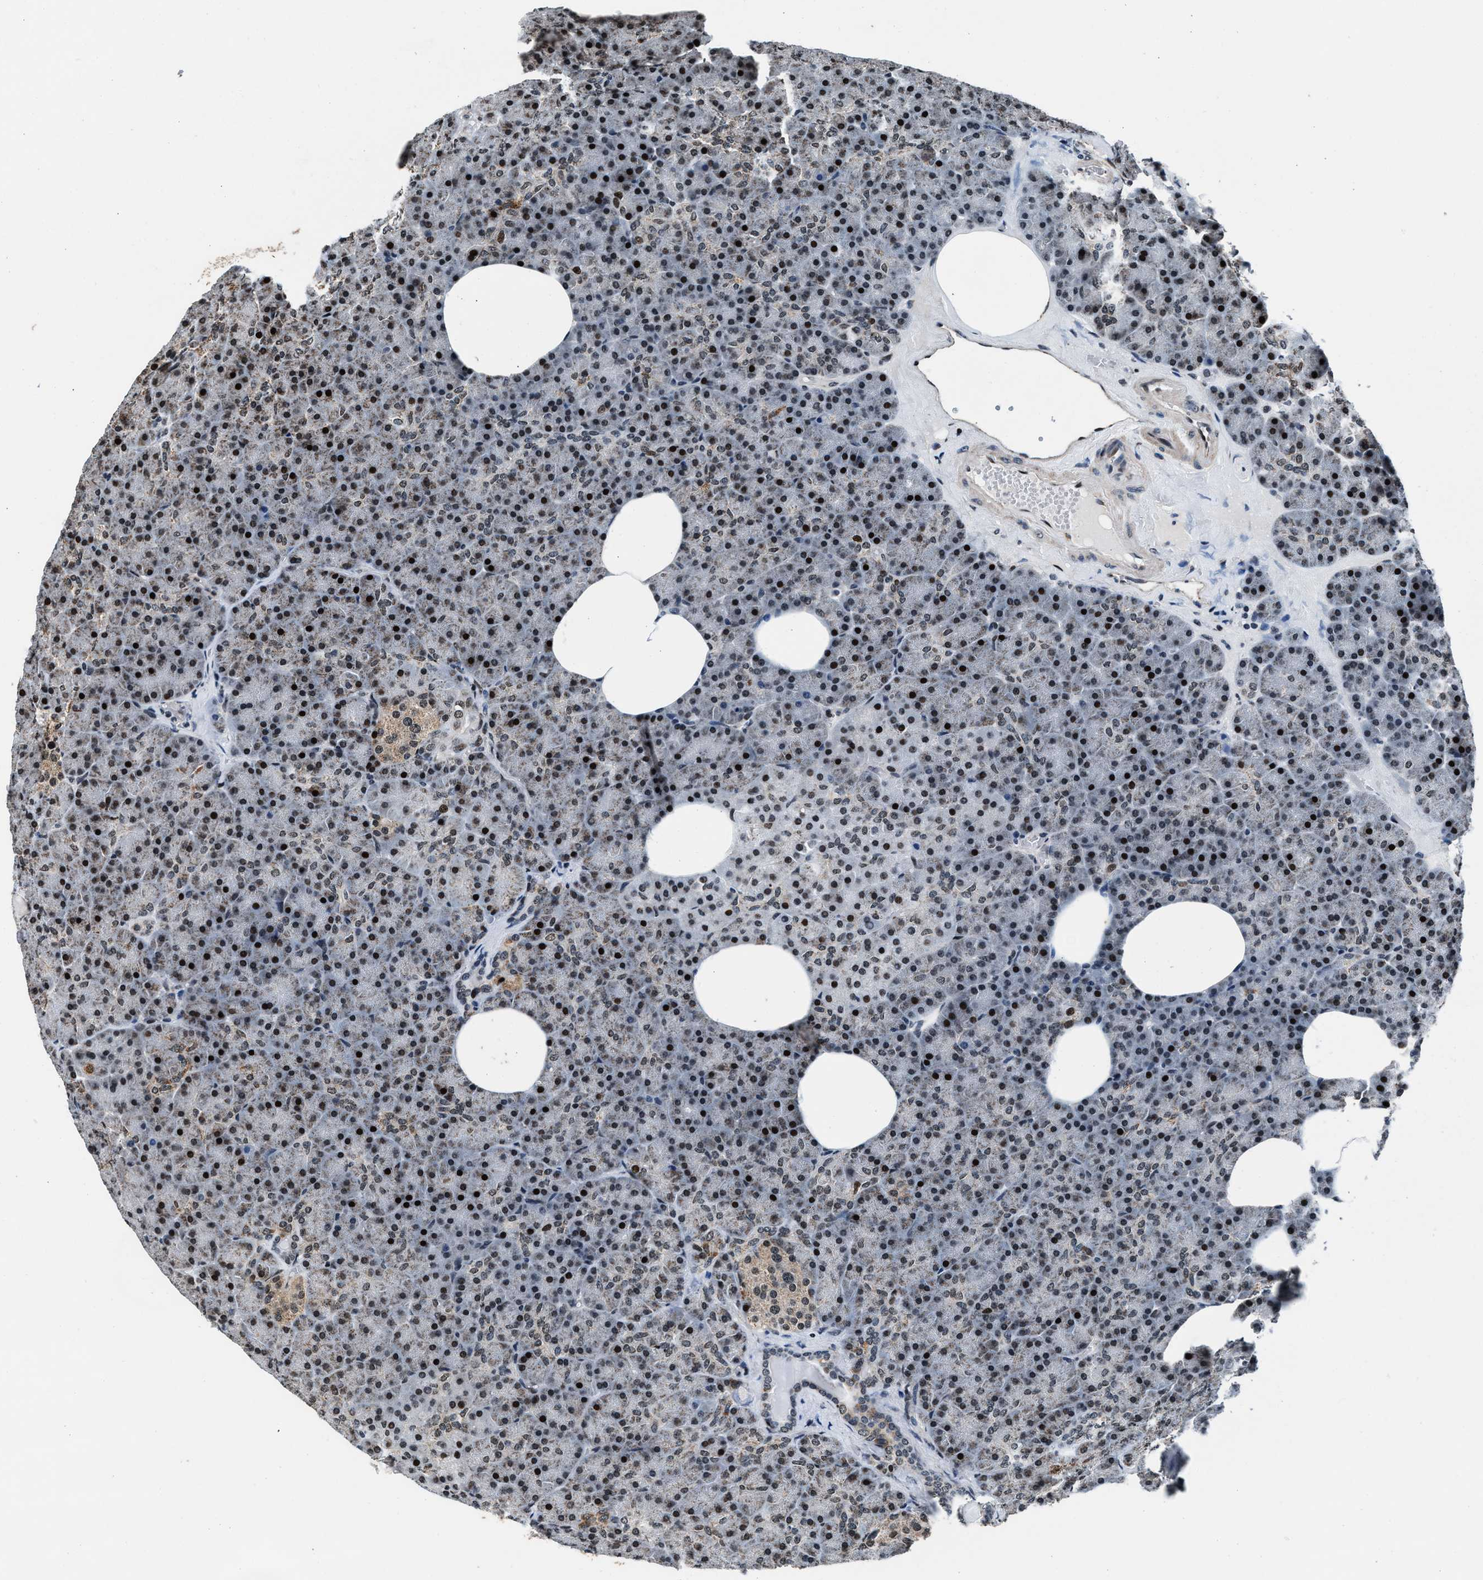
{"staining": {"intensity": "moderate", "quantity": "25%-75%", "location": "nuclear"}, "tissue": "pancreas", "cell_type": "Exocrine glandular cells", "image_type": "normal", "snomed": [{"axis": "morphology", "description": "Normal tissue, NOS"}, {"axis": "morphology", "description": "Carcinoid, malignant, NOS"}, {"axis": "topography", "description": "Pancreas"}], "caption": "Protein staining of unremarkable pancreas reveals moderate nuclear staining in about 25%-75% of exocrine glandular cells. The staining was performed using DAB (3,3'-diaminobenzidine), with brown indicating positive protein expression. Nuclei are stained blue with hematoxylin.", "gene": "PRRC2B", "patient": {"sex": "female", "age": 35}}